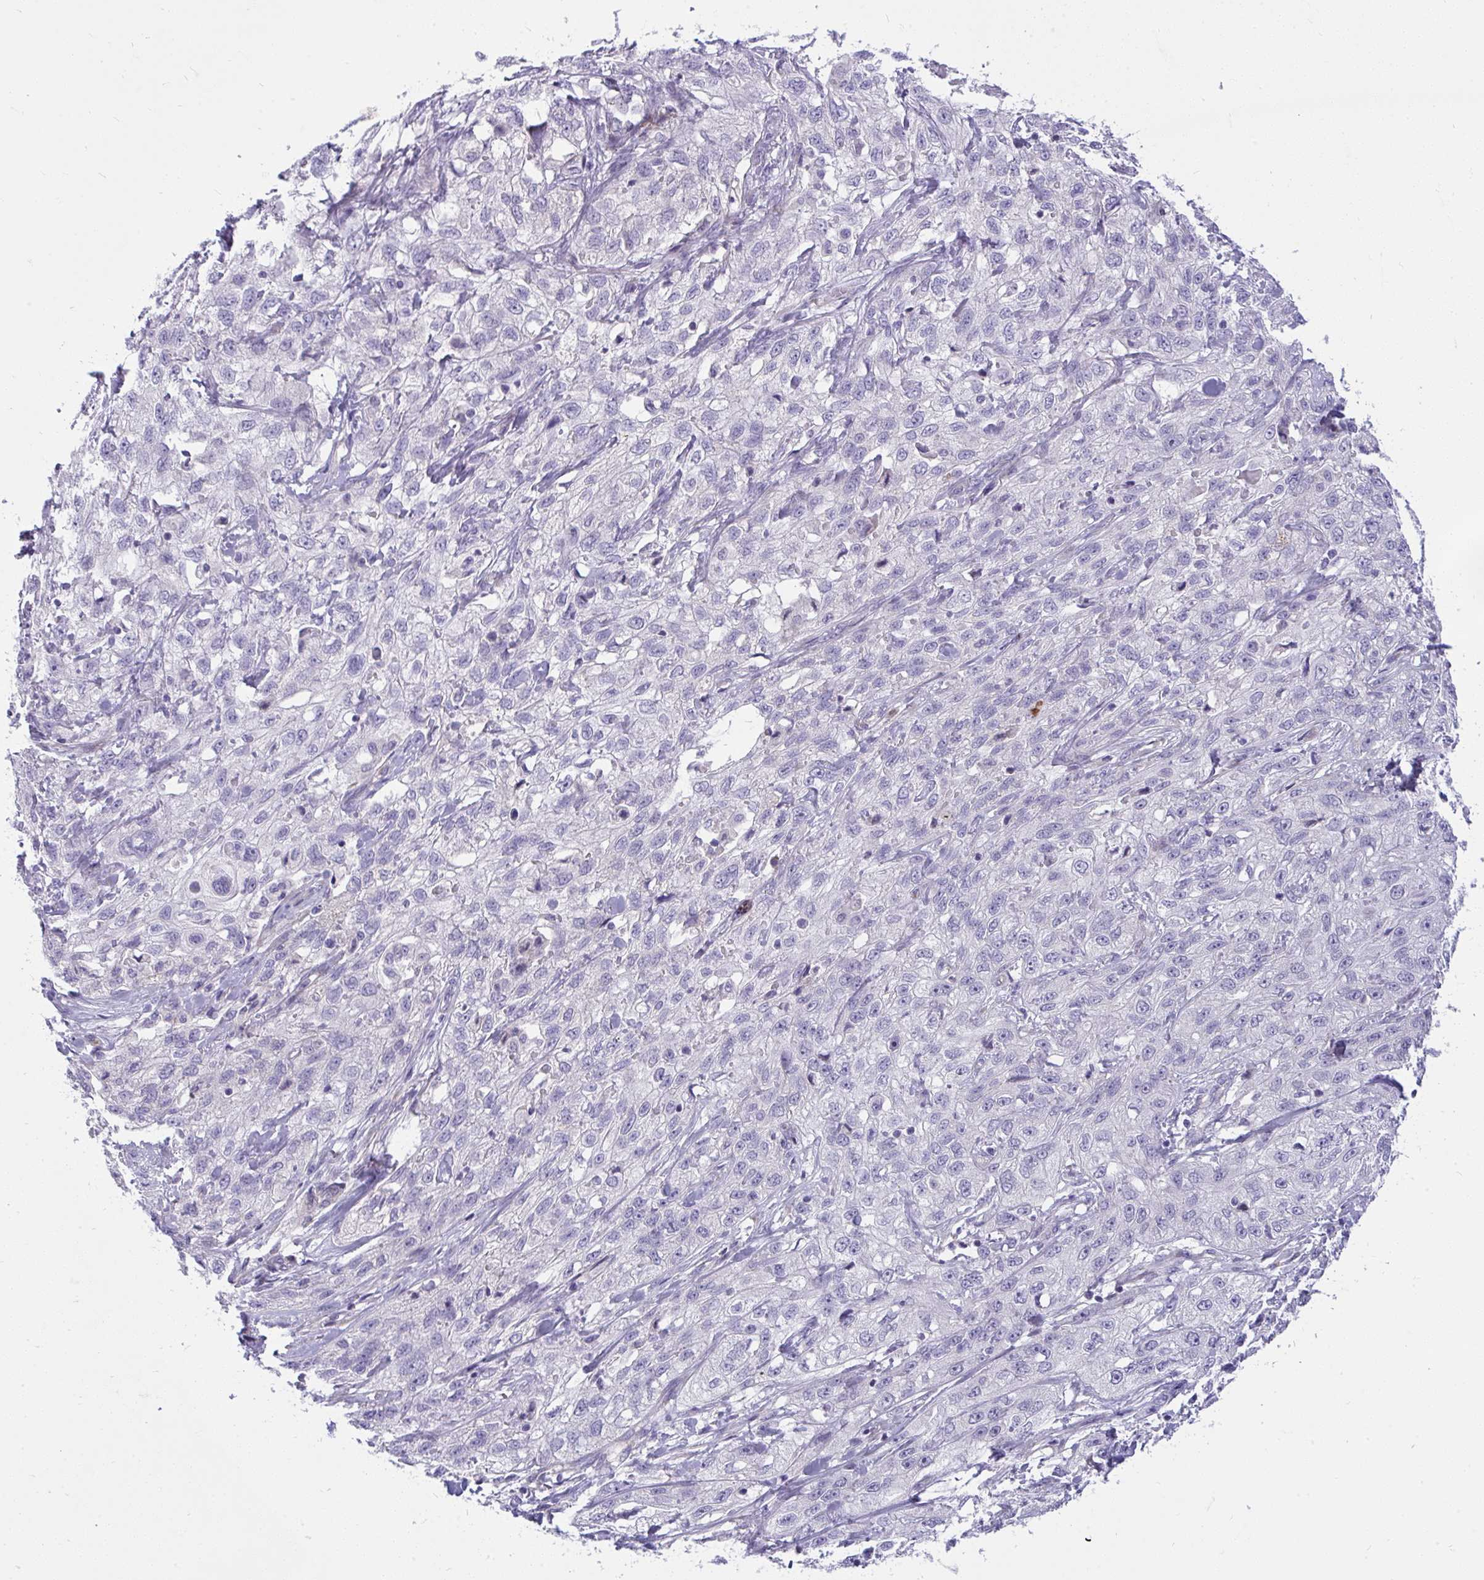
{"staining": {"intensity": "negative", "quantity": "none", "location": "none"}, "tissue": "skin cancer", "cell_type": "Tumor cells", "image_type": "cancer", "snomed": [{"axis": "morphology", "description": "Squamous cell carcinoma, NOS"}, {"axis": "topography", "description": "Skin"}, {"axis": "topography", "description": "Vulva"}], "caption": "Immunohistochemistry histopathology image of neoplastic tissue: skin cancer stained with DAB (3,3'-diaminobenzidine) exhibits no significant protein expression in tumor cells. Brightfield microscopy of IHC stained with DAB (3,3'-diaminobenzidine) (brown) and hematoxylin (blue), captured at high magnification.", "gene": "PIGZ", "patient": {"sex": "female", "age": 86}}